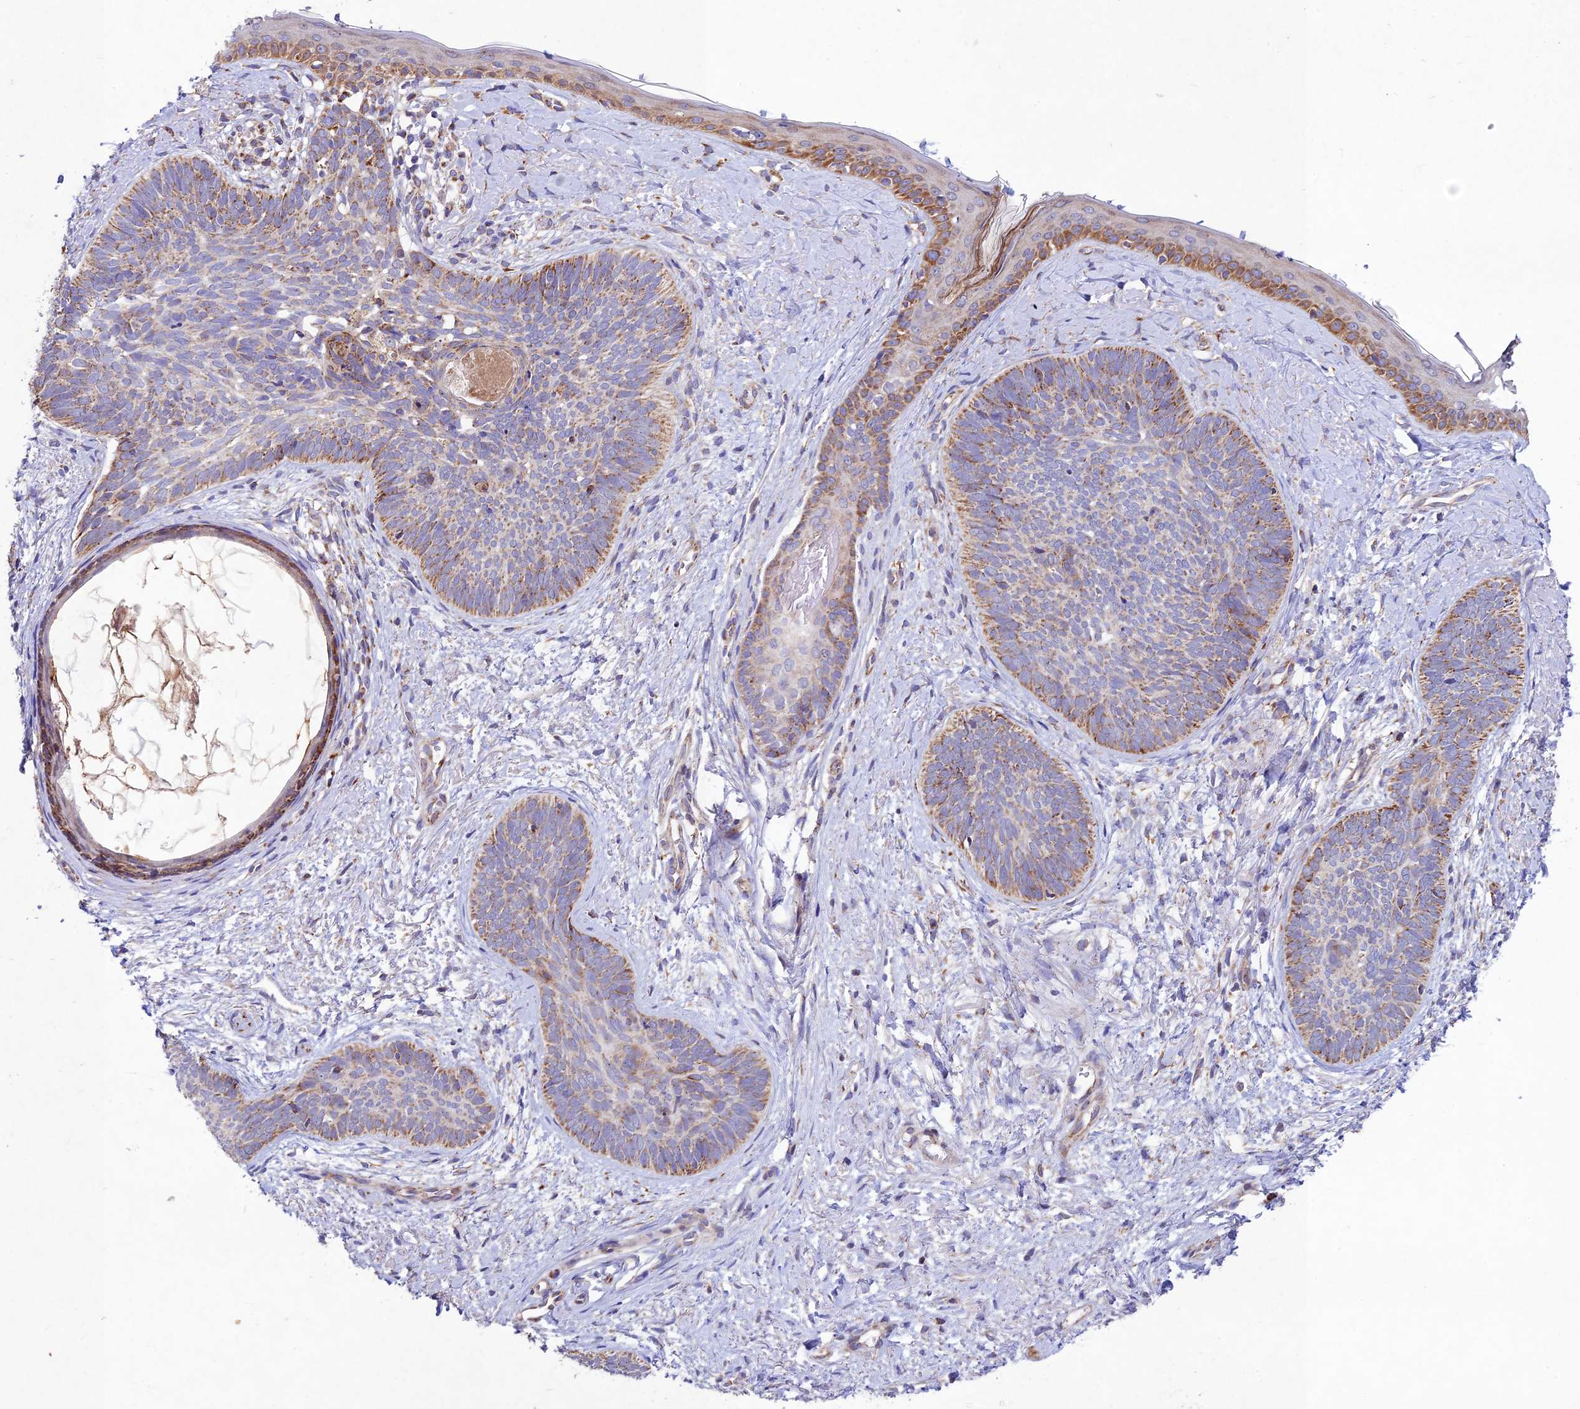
{"staining": {"intensity": "moderate", "quantity": "25%-75%", "location": "cytoplasmic/membranous"}, "tissue": "skin cancer", "cell_type": "Tumor cells", "image_type": "cancer", "snomed": [{"axis": "morphology", "description": "Basal cell carcinoma"}, {"axis": "topography", "description": "Skin"}], "caption": "A brown stain highlights moderate cytoplasmic/membranous expression of a protein in skin cancer tumor cells.", "gene": "KHDC3L", "patient": {"sex": "female", "age": 81}}